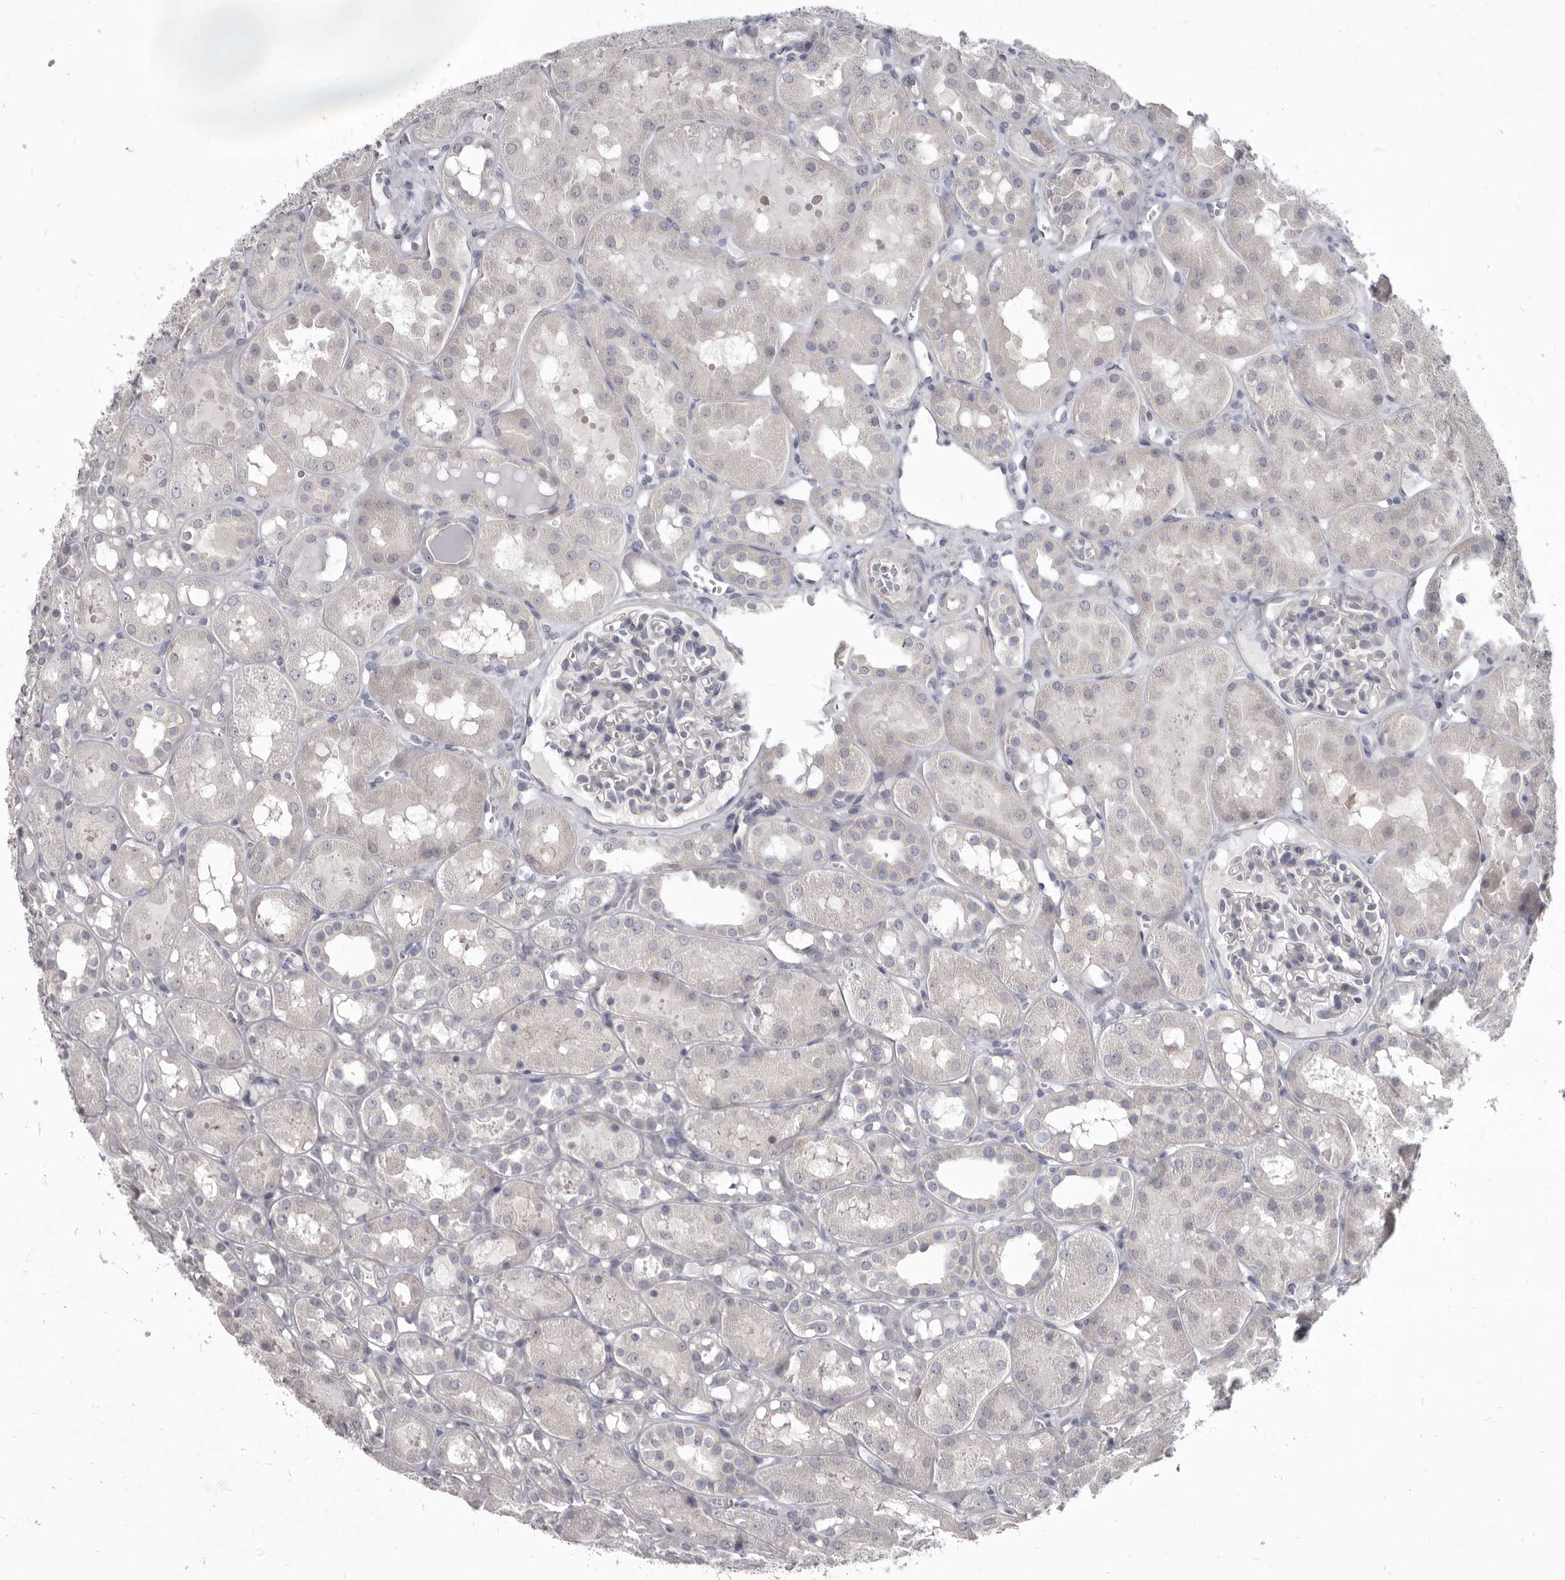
{"staining": {"intensity": "negative", "quantity": "none", "location": "none"}, "tissue": "kidney", "cell_type": "Cells in glomeruli", "image_type": "normal", "snomed": [{"axis": "morphology", "description": "Normal tissue, NOS"}, {"axis": "topography", "description": "Kidney"}], "caption": "Image shows no protein expression in cells in glomeruli of unremarkable kidney. Brightfield microscopy of IHC stained with DAB (3,3'-diaminobenzidine) (brown) and hematoxylin (blue), captured at high magnification.", "gene": "GSK3B", "patient": {"sex": "male", "age": 16}}